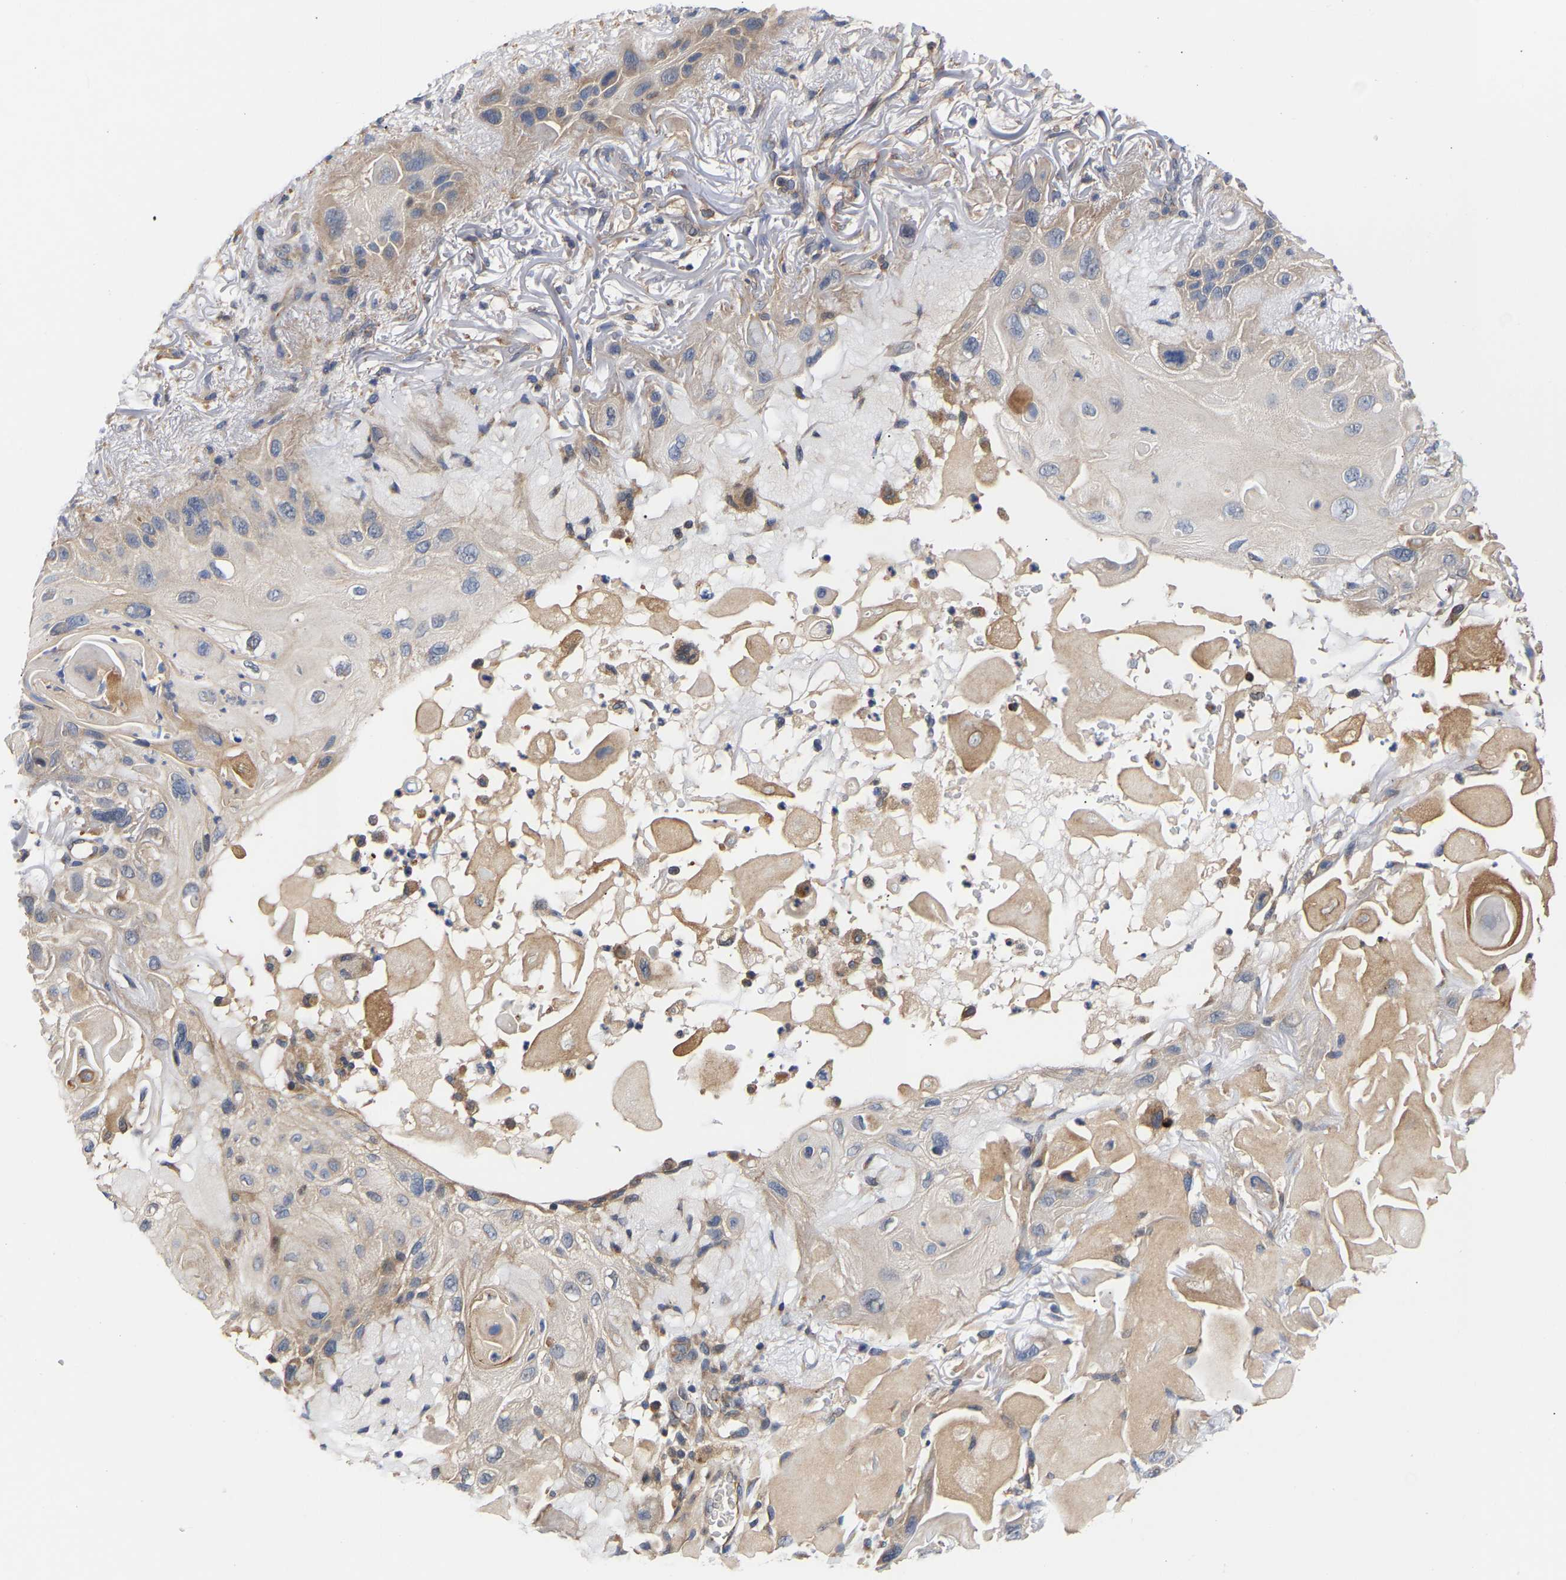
{"staining": {"intensity": "moderate", "quantity": "<25%", "location": "cytoplasmic/membranous"}, "tissue": "skin cancer", "cell_type": "Tumor cells", "image_type": "cancer", "snomed": [{"axis": "morphology", "description": "Squamous cell carcinoma, NOS"}, {"axis": "topography", "description": "Skin"}], "caption": "Immunohistochemistry image of neoplastic tissue: skin cancer stained using IHC reveals low levels of moderate protein expression localized specifically in the cytoplasmic/membranous of tumor cells, appearing as a cytoplasmic/membranous brown color.", "gene": "KASH5", "patient": {"sex": "female", "age": 77}}